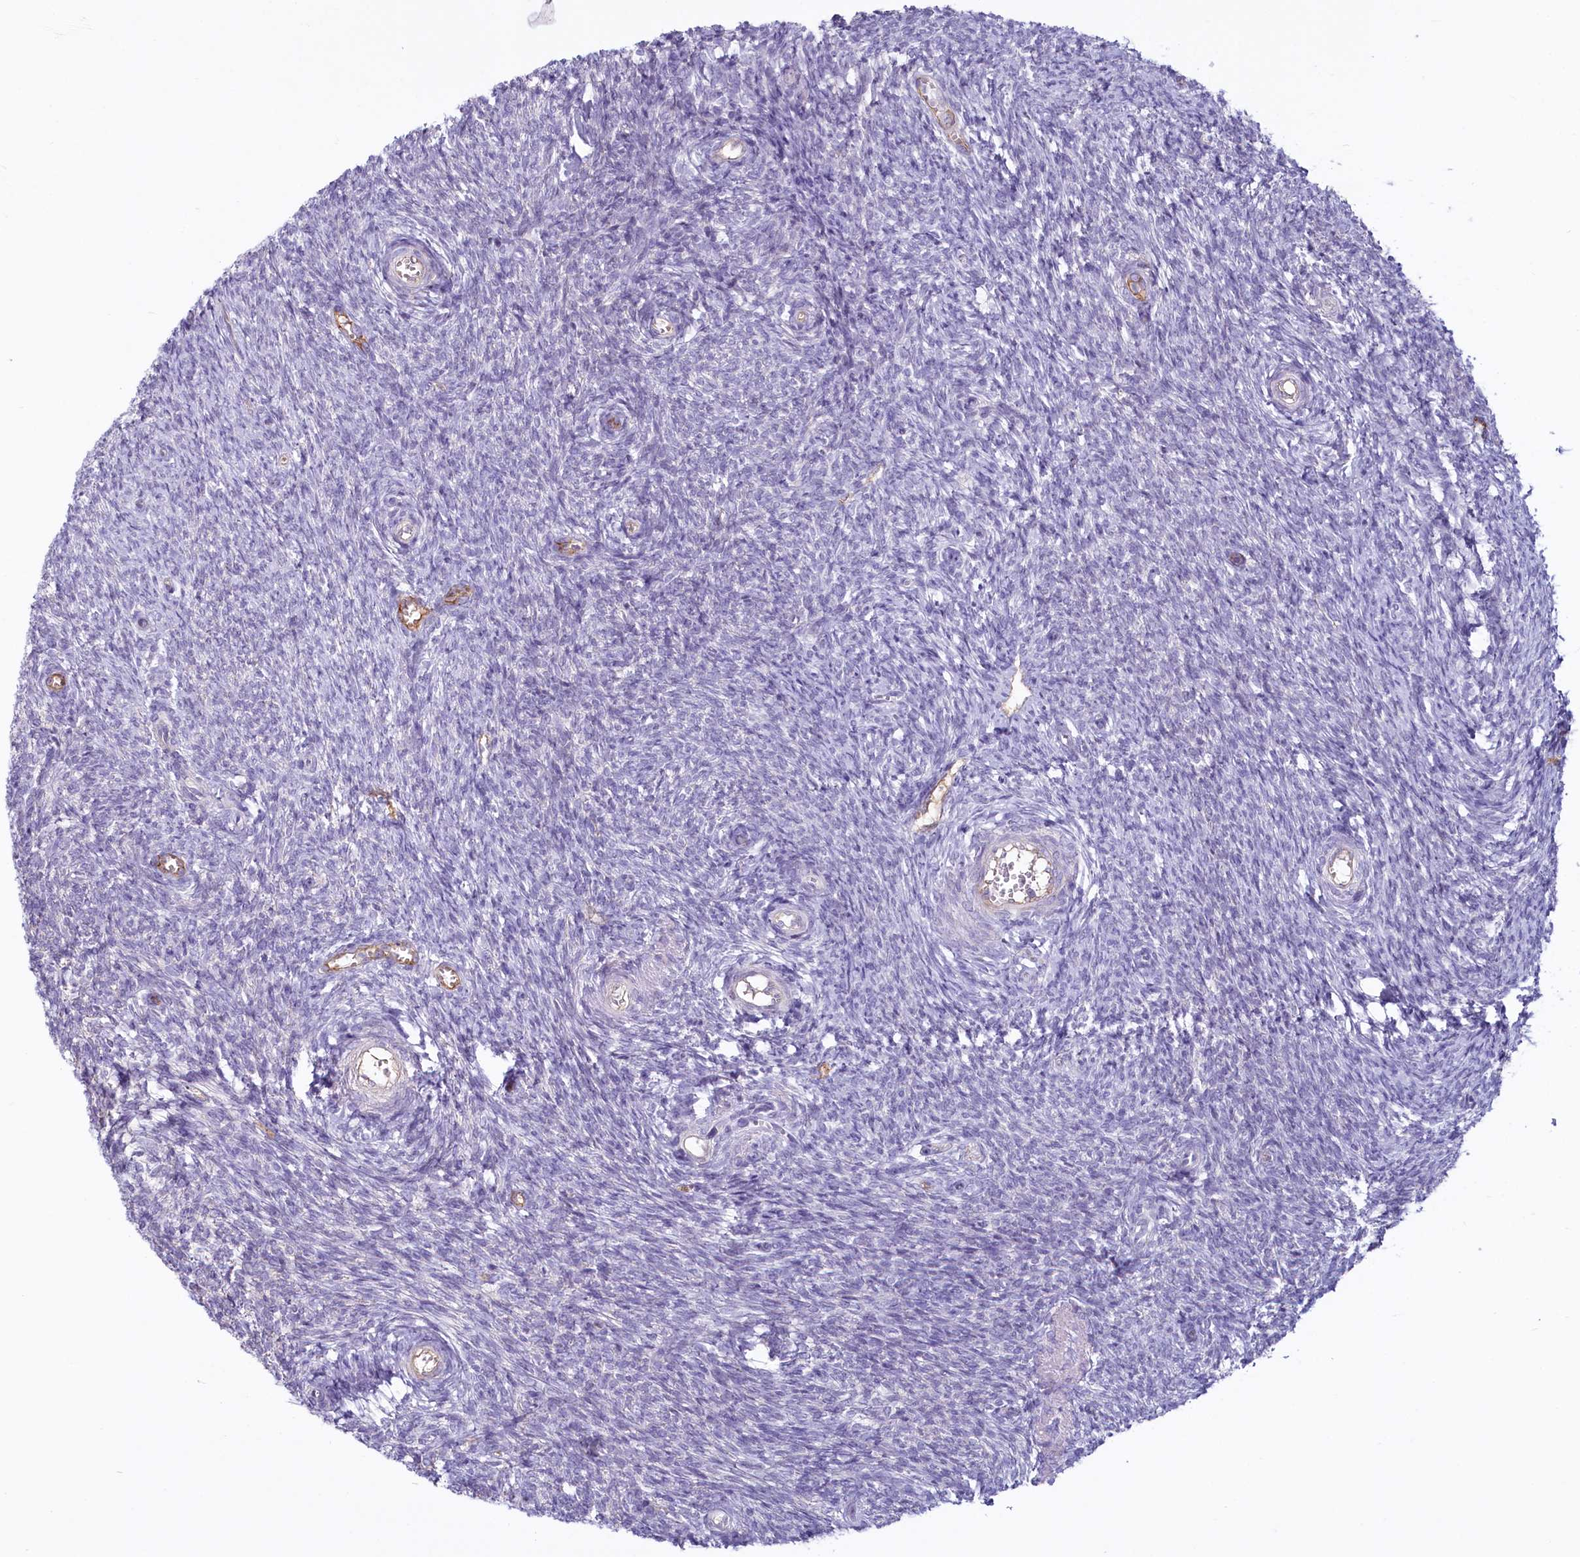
{"staining": {"intensity": "negative", "quantity": "none", "location": "none"}, "tissue": "ovary", "cell_type": "Ovarian stroma cells", "image_type": "normal", "snomed": [{"axis": "morphology", "description": "Normal tissue, NOS"}, {"axis": "topography", "description": "Ovary"}], "caption": "Immunohistochemistry (IHC) photomicrograph of normal human ovary stained for a protein (brown), which reveals no expression in ovarian stroma cells.", "gene": "PROCR", "patient": {"sex": "female", "age": 44}}